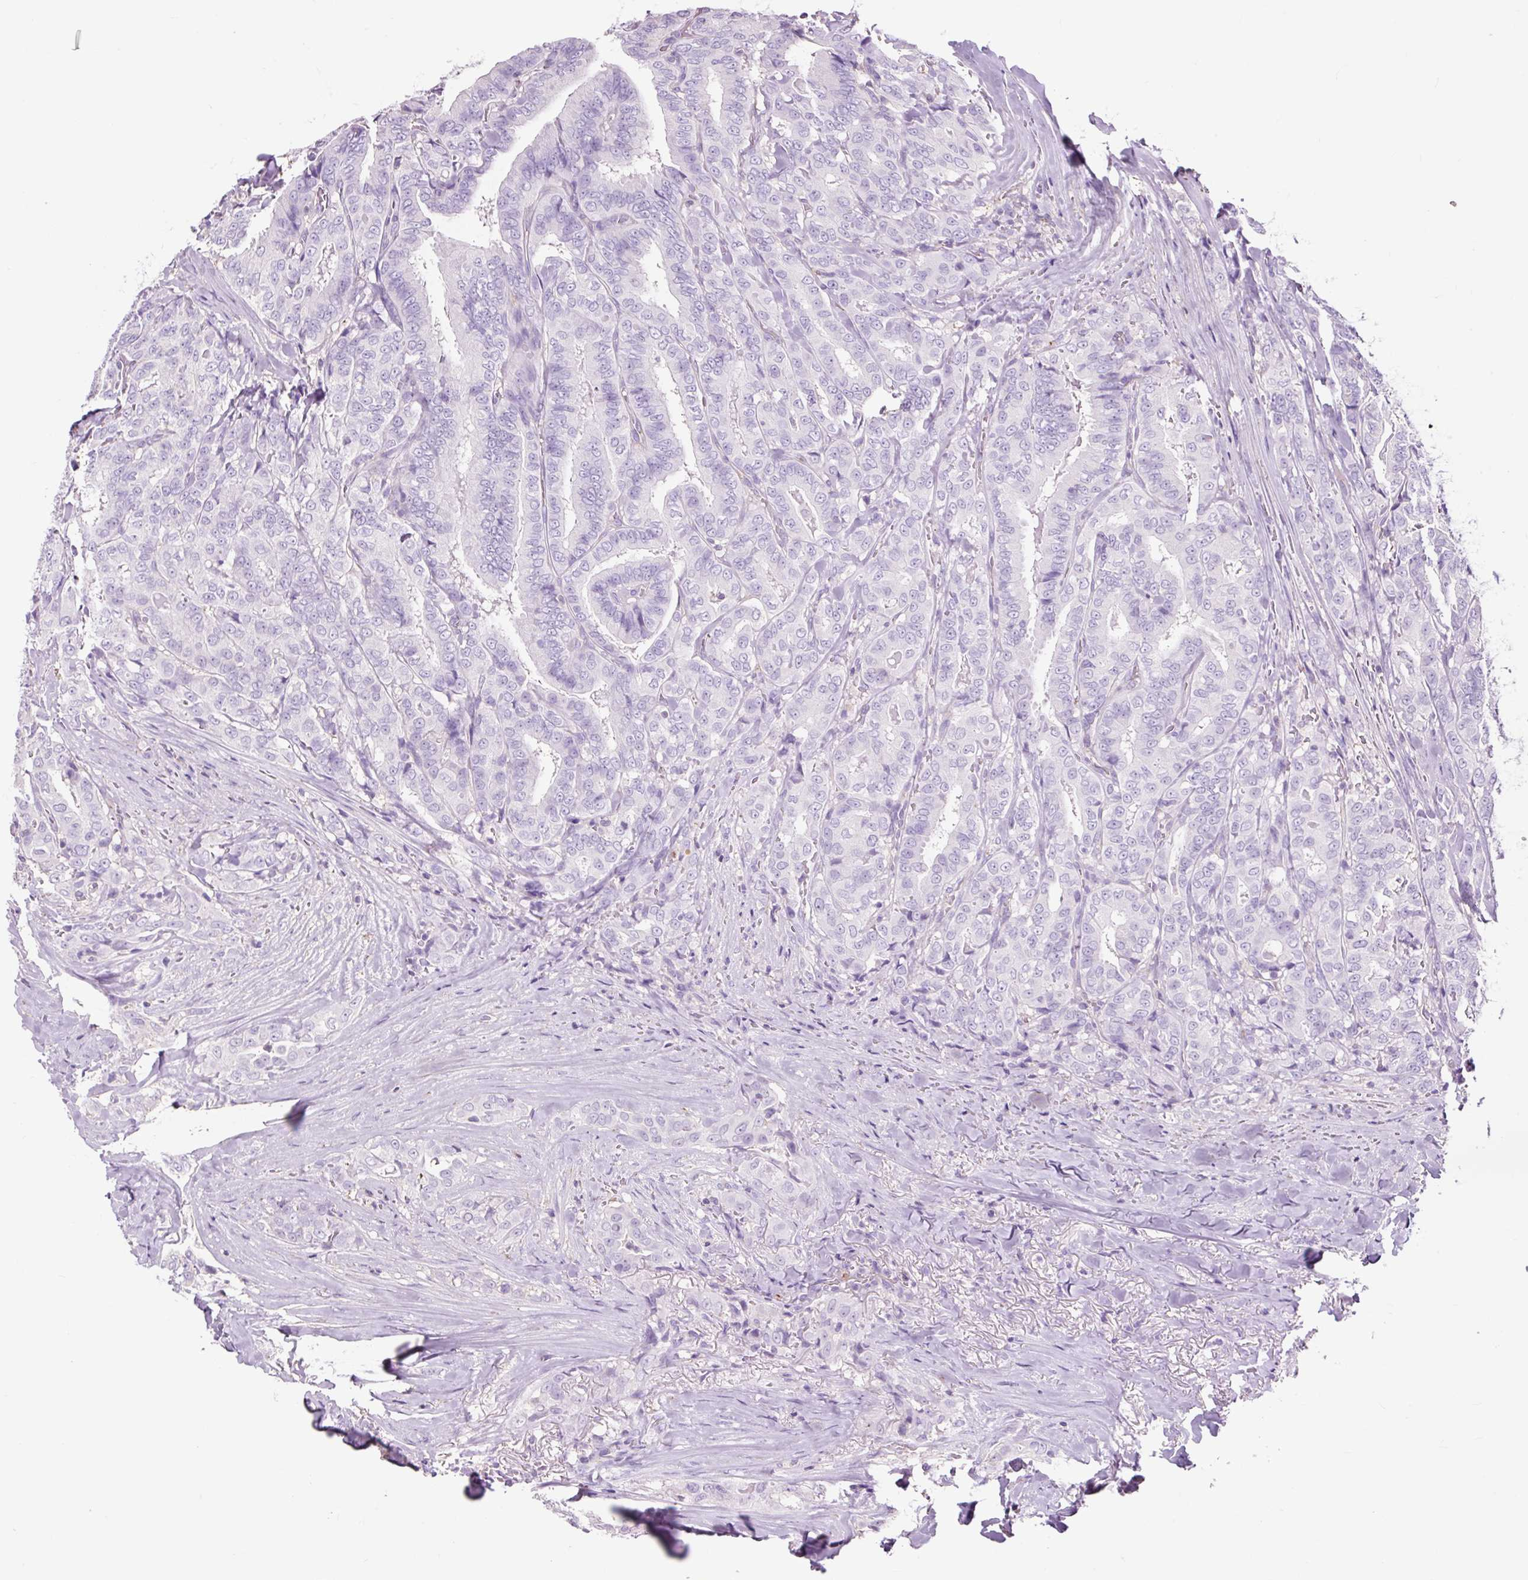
{"staining": {"intensity": "negative", "quantity": "none", "location": "none"}, "tissue": "thyroid cancer", "cell_type": "Tumor cells", "image_type": "cancer", "snomed": [{"axis": "morphology", "description": "Papillary adenocarcinoma, NOS"}, {"axis": "topography", "description": "Thyroid gland"}], "caption": "Tumor cells show no significant protein positivity in papillary adenocarcinoma (thyroid).", "gene": "OR10A7", "patient": {"sex": "male", "age": 61}}